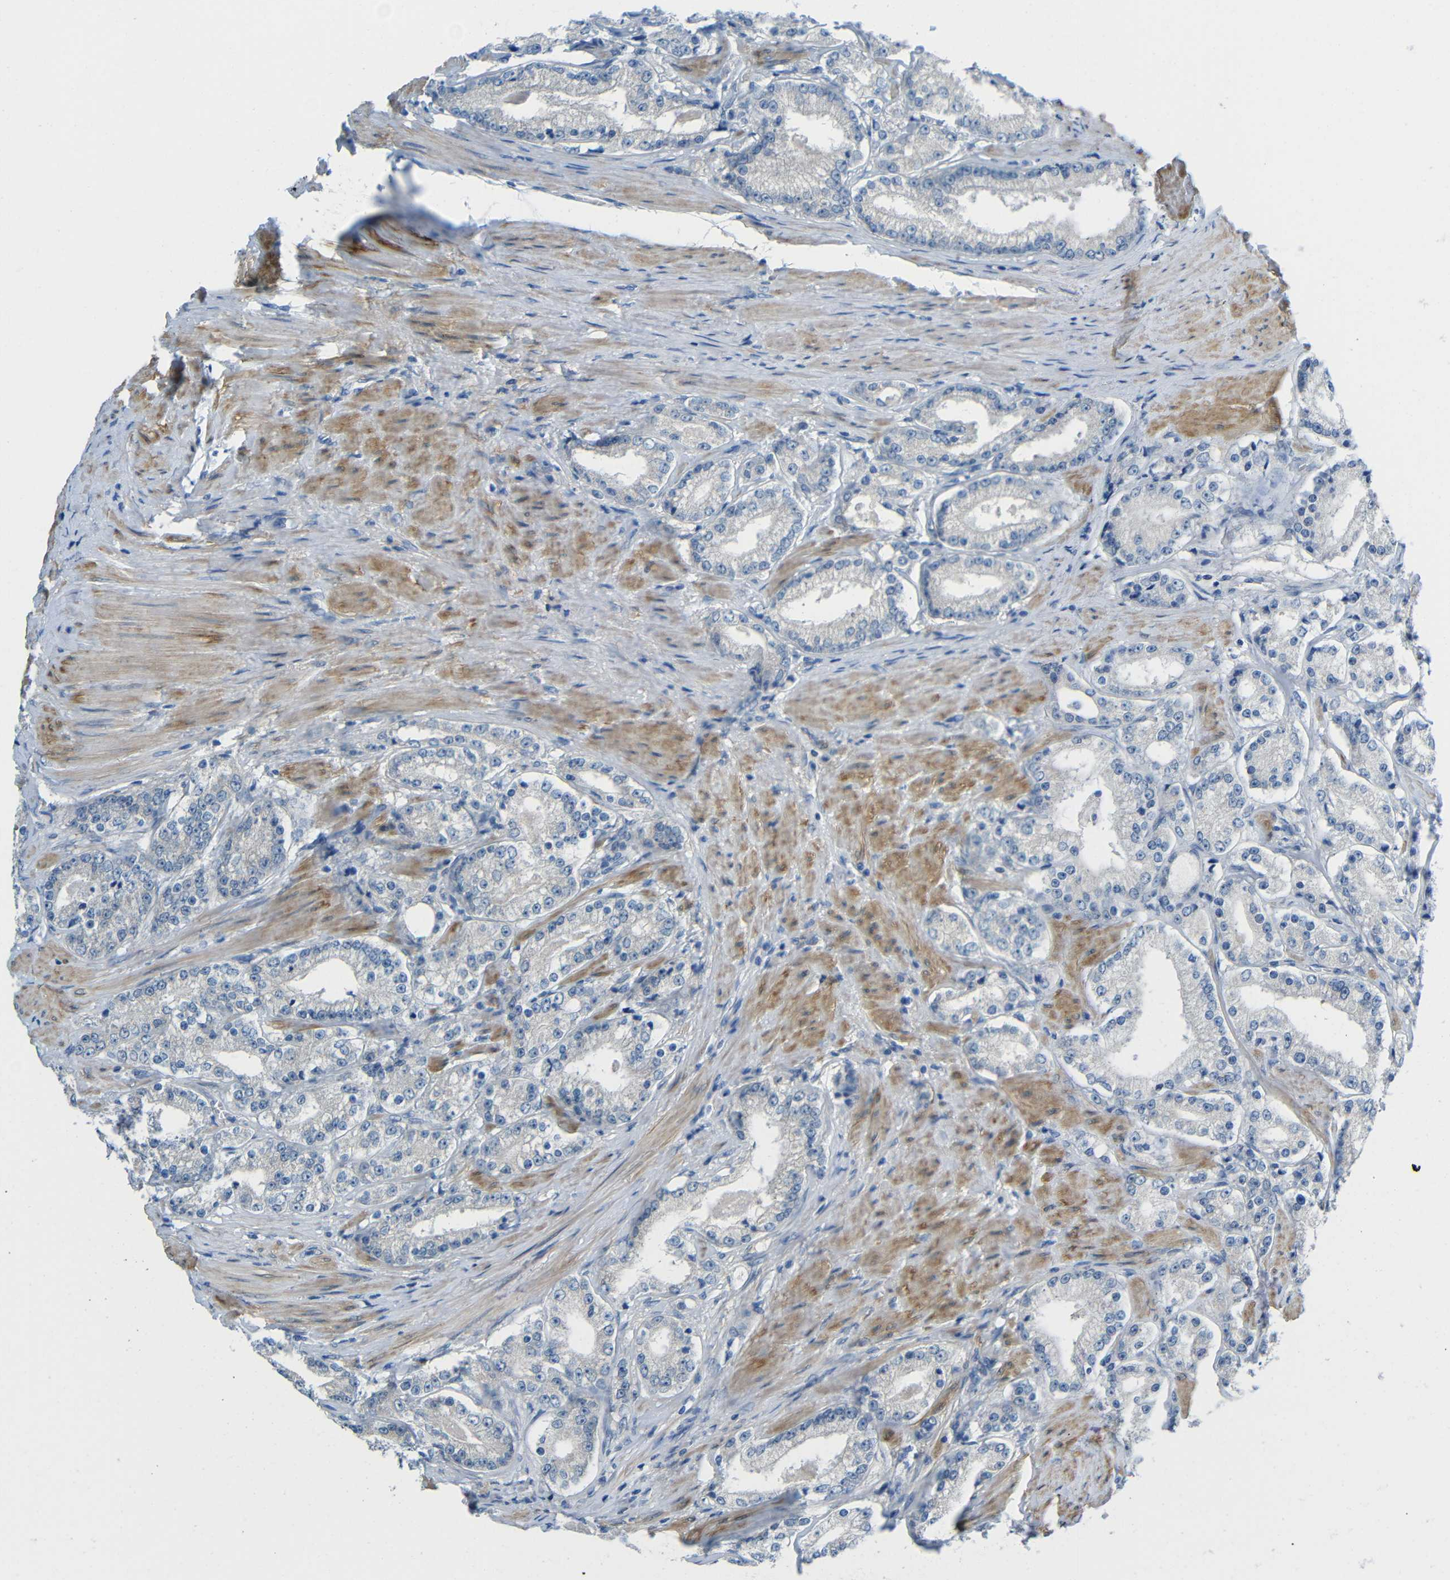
{"staining": {"intensity": "negative", "quantity": "none", "location": "none"}, "tissue": "prostate cancer", "cell_type": "Tumor cells", "image_type": "cancer", "snomed": [{"axis": "morphology", "description": "Adenocarcinoma, Low grade"}, {"axis": "topography", "description": "Prostate"}], "caption": "Photomicrograph shows no significant protein staining in tumor cells of prostate cancer (low-grade adenocarcinoma).", "gene": "NEGR1", "patient": {"sex": "male", "age": 63}}